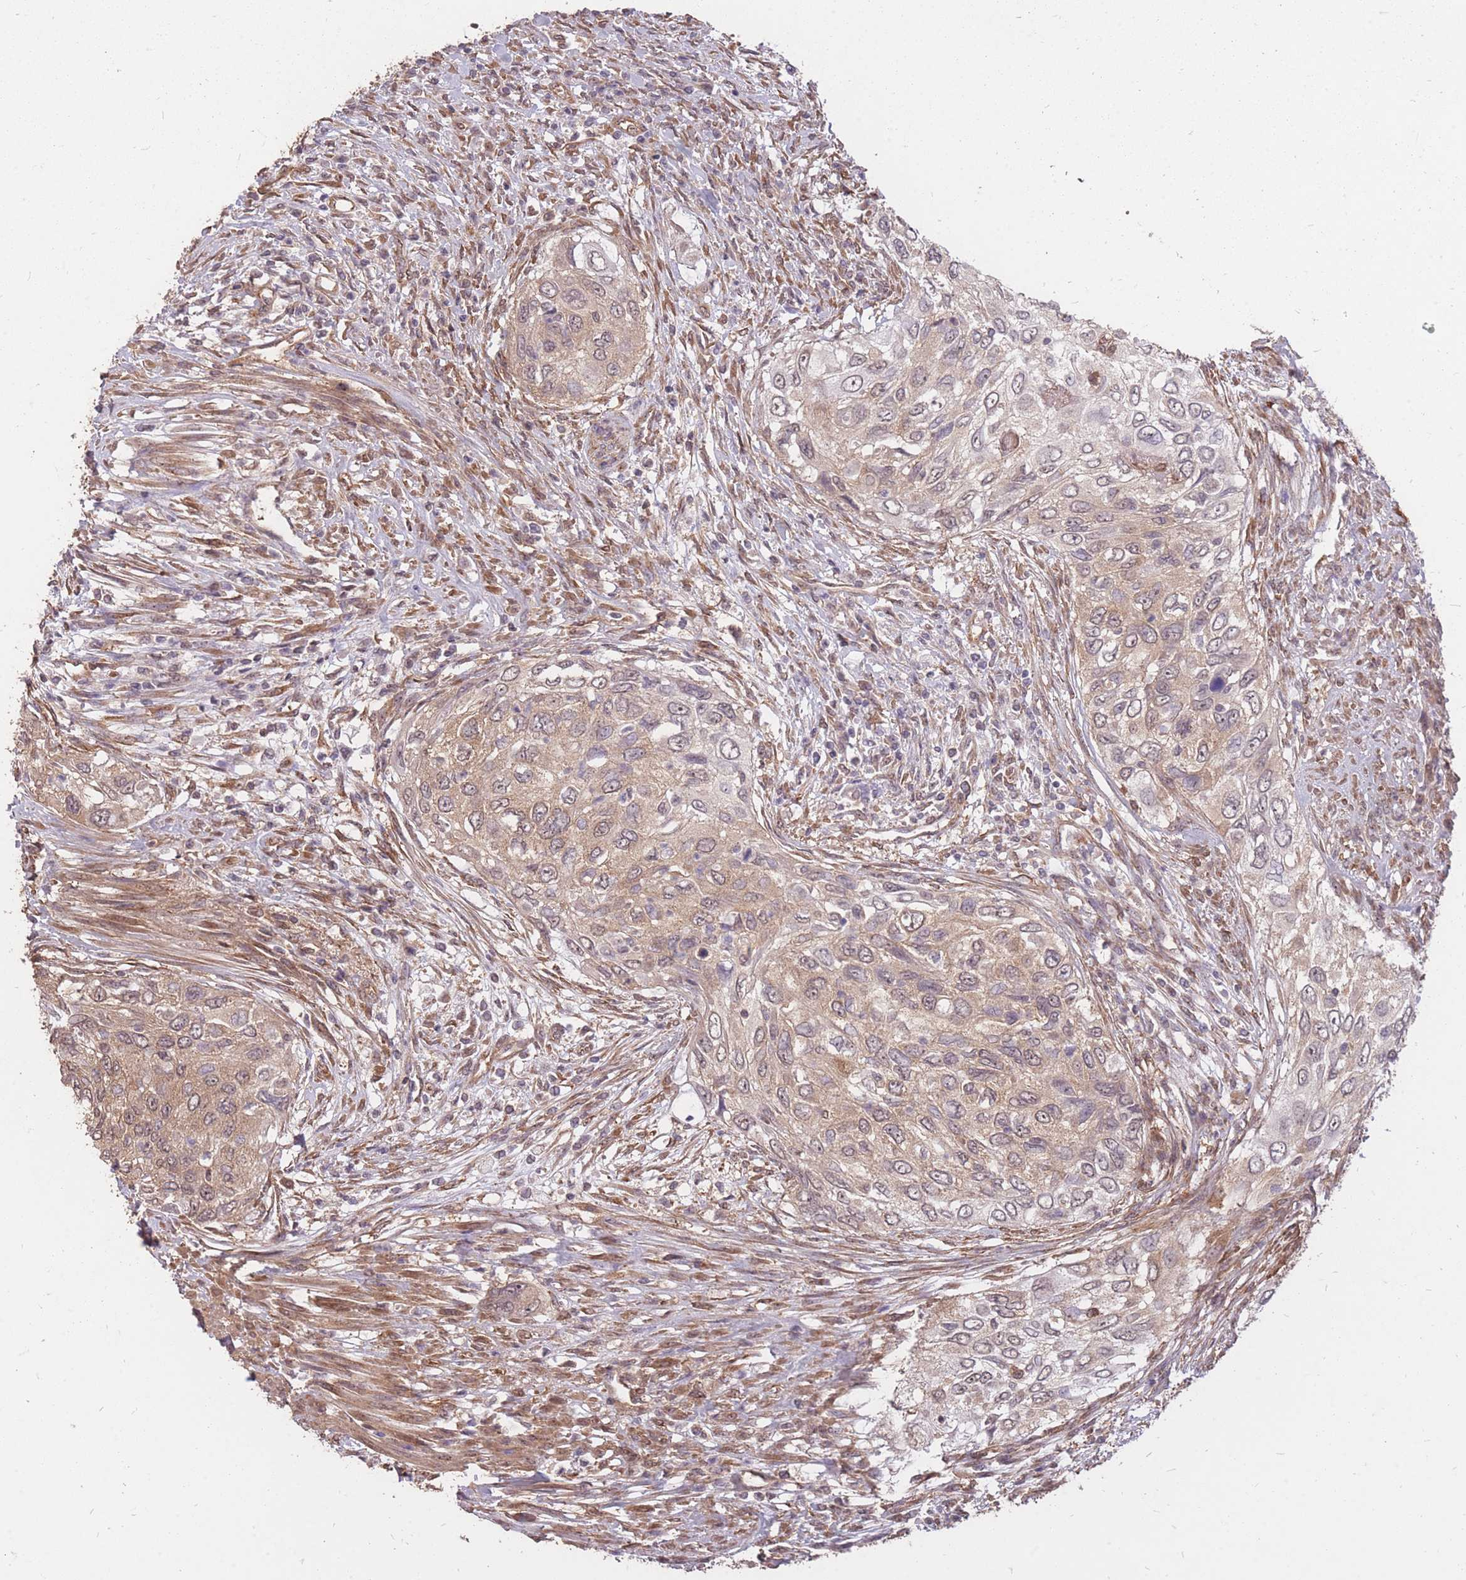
{"staining": {"intensity": "moderate", "quantity": ">75%", "location": "cytoplasmic/membranous"}, "tissue": "urothelial cancer", "cell_type": "Tumor cells", "image_type": "cancer", "snomed": [{"axis": "morphology", "description": "Urothelial carcinoma, High grade"}, {"axis": "topography", "description": "Urinary bladder"}], "caption": "High-grade urothelial carcinoma stained with DAB (3,3'-diaminobenzidine) IHC shows medium levels of moderate cytoplasmic/membranous expression in about >75% of tumor cells.", "gene": "DYNC1LI2", "patient": {"sex": "female", "age": 60}}